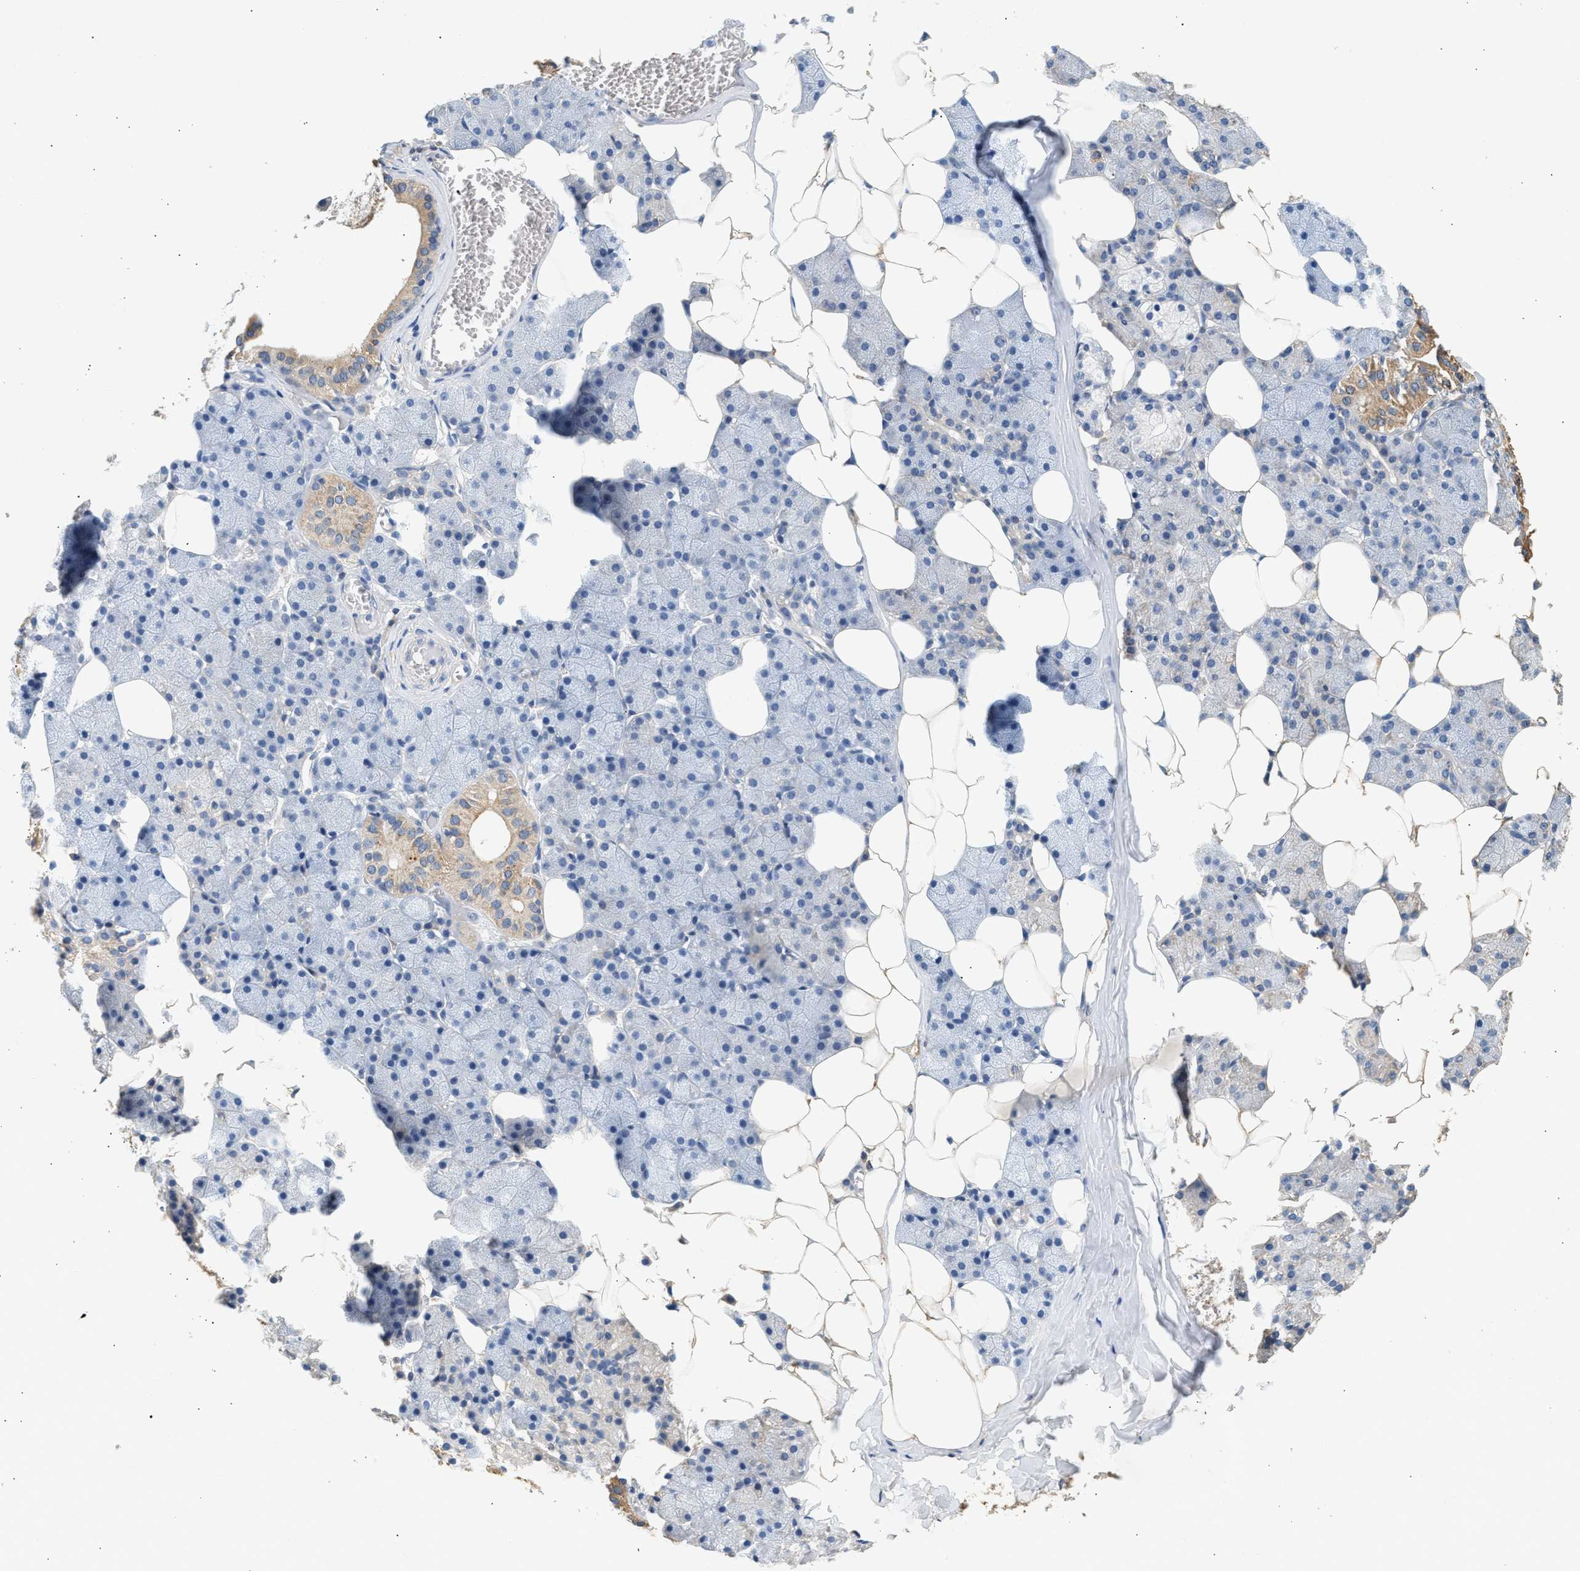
{"staining": {"intensity": "moderate", "quantity": "<25%", "location": "cytoplasmic/membranous"}, "tissue": "salivary gland", "cell_type": "Glandular cells", "image_type": "normal", "snomed": [{"axis": "morphology", "description": "Normal tissue, NOS"}, {"axis": "topography", "description": "Salivary gland"}], "caption": "Protein expression by immunohistochemistry (IHC) exhibits moderate cytoplasmic/membranous positivity in approximately <25% of glandular cells in benign salivary gland.", "gene": "WDR31", "patient": {"sex": "female", "age": 33}}